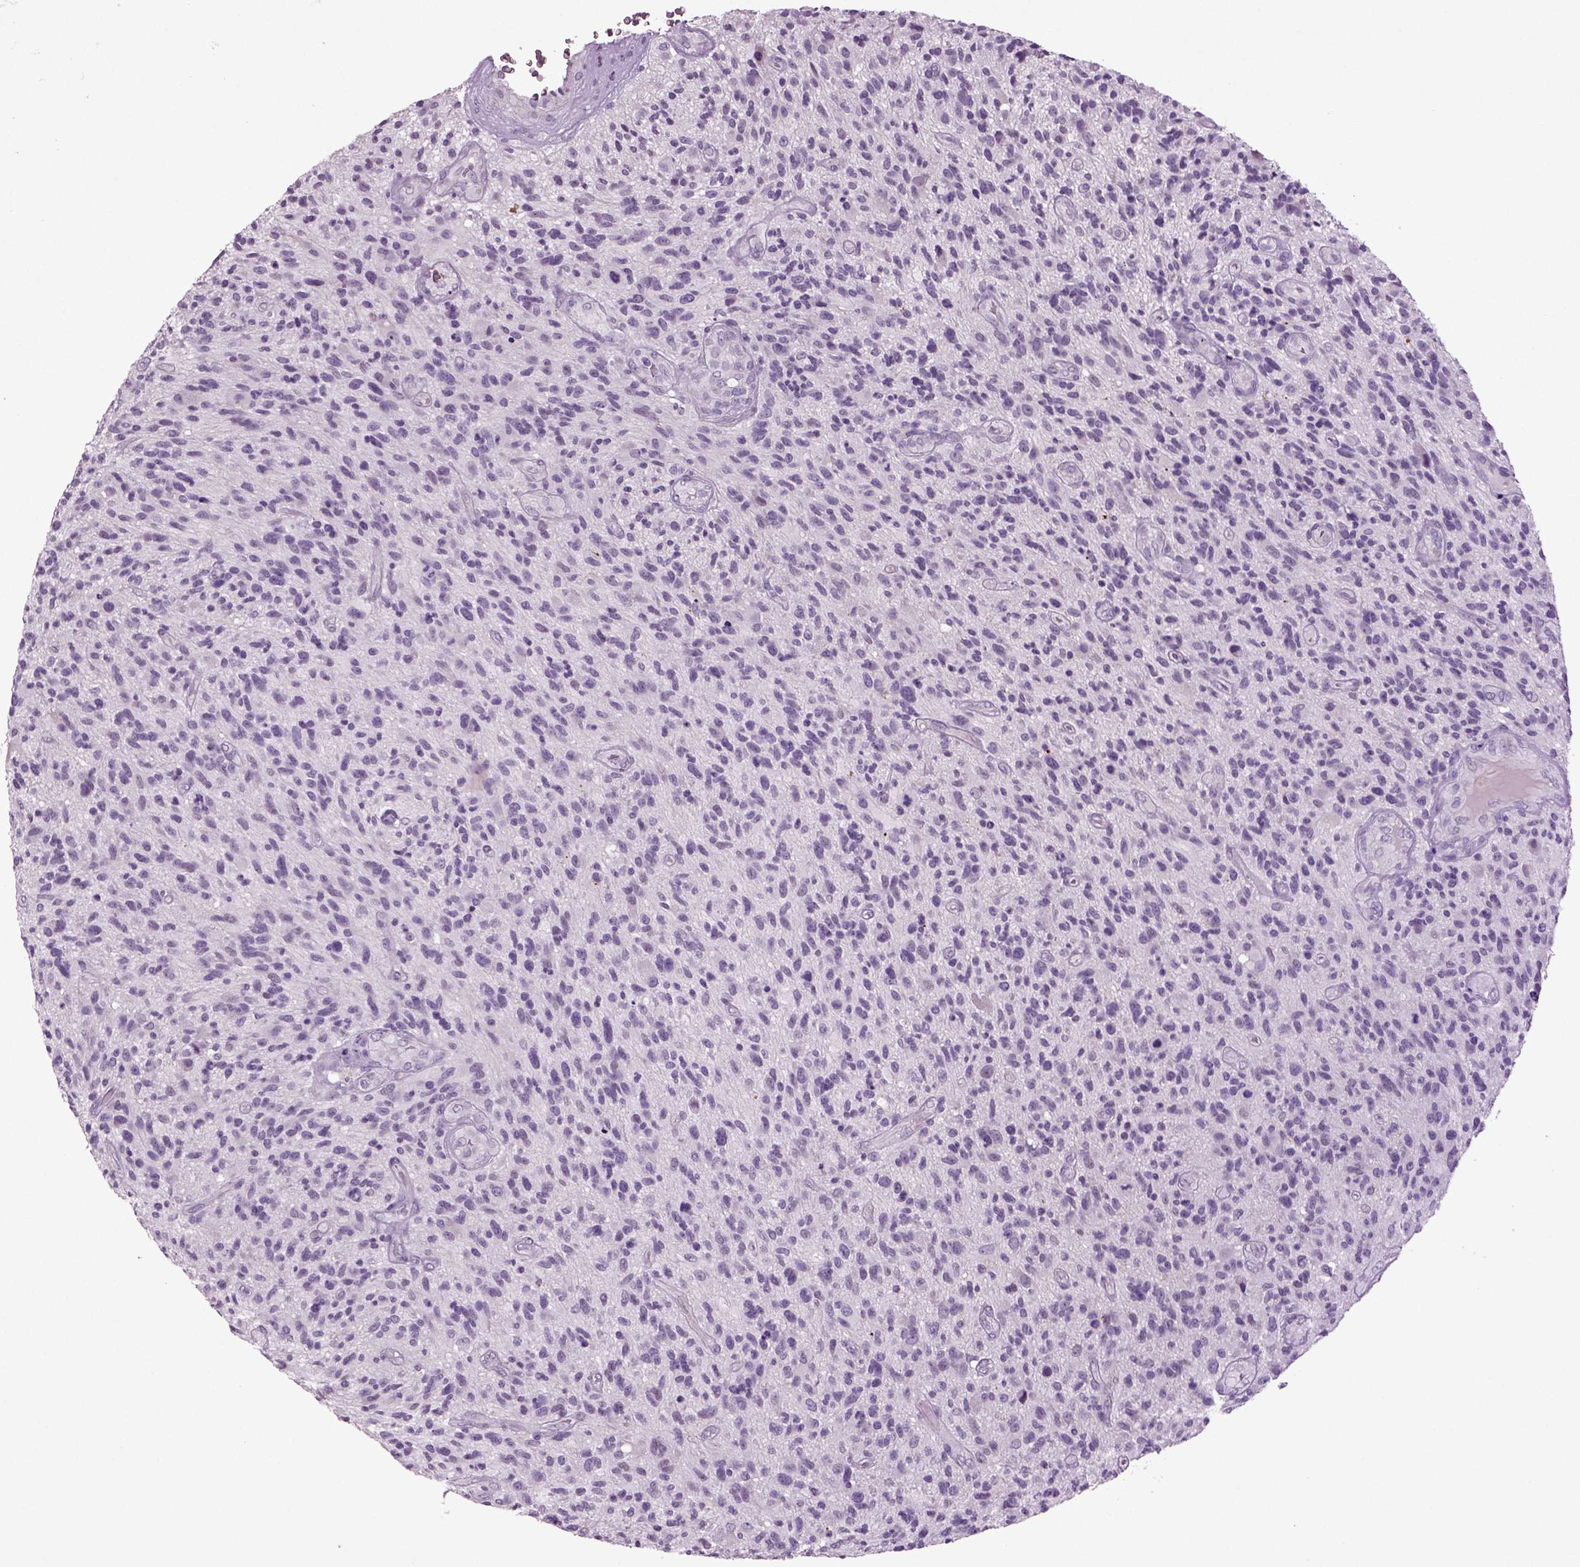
{"staining": {"intensity": "negative", "quantity": "none", "location": "none"}, "tissue": "glioma", "cell_type": "Tumor cells", "image_type": "cancer", "snomed": [{"axis": "morphology", "description": "Glioma, malignant, High grade"}, {"axis": "topography", "description": "Brain"}], "caption": "This photomicrograph is of glioma stained with immunohistochemistry (IHC) to label a protein in brown with the nuclei are counter-stained blue. There is no expression in tumor cells.", "gene": "SLC17A6", "patient": {"sex": "male", "age": 47}}